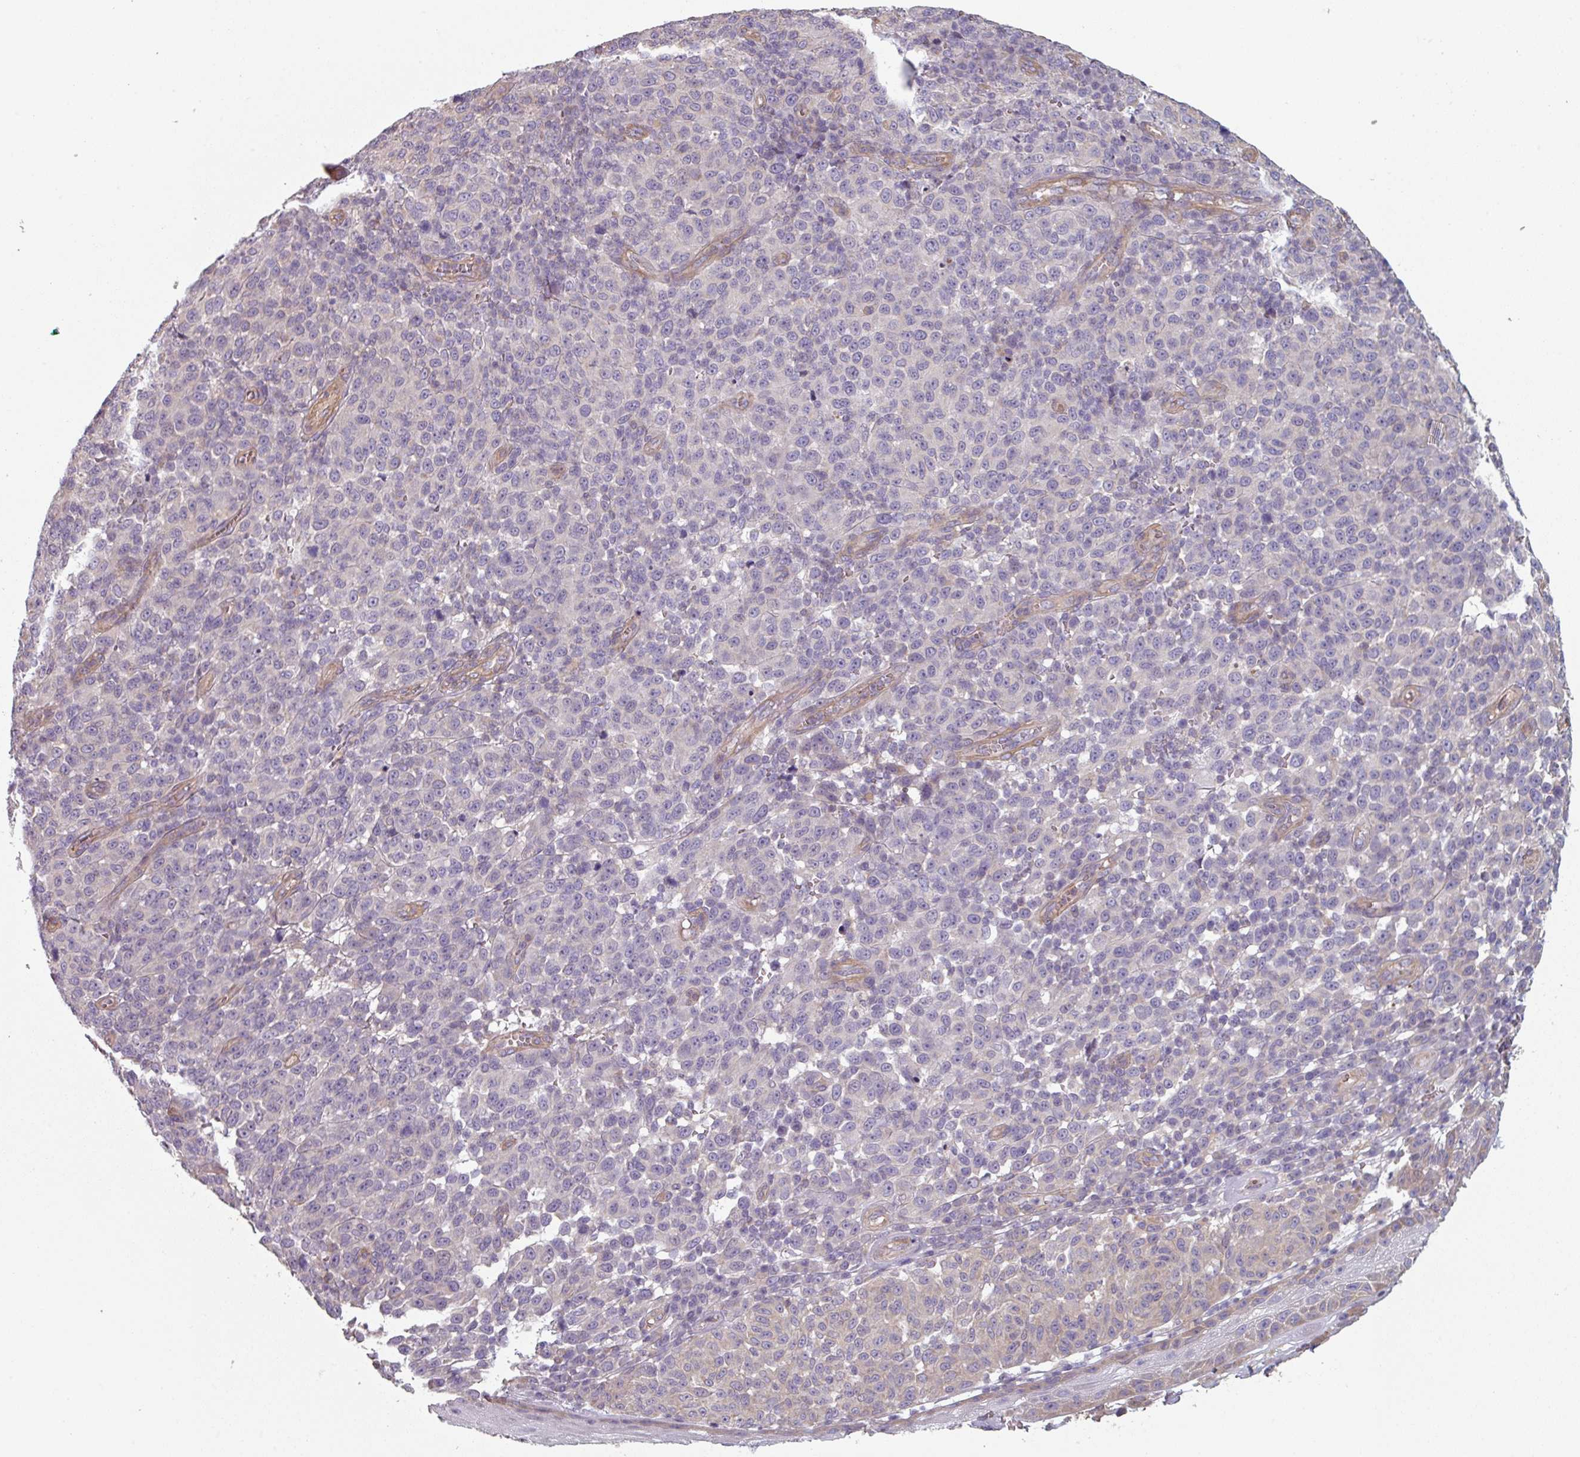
{"staining": {"intensity": "negative", "quantity": "none", "location": "none"}, "tissue": "melanoma", "cell_type": "Tumor cells", "image_type": "cancer", "snomed": [{"axis": "morphology", "description": "Malignant melanoma, NOS"}, {"axis": "topography", "description": "Skin"}], "caption": "Immunohistochemistry of human melanoma exhibits no expression in tumor cells.", "gene": "GSTA4", "patient": {"sex": "male", "age": 49}}